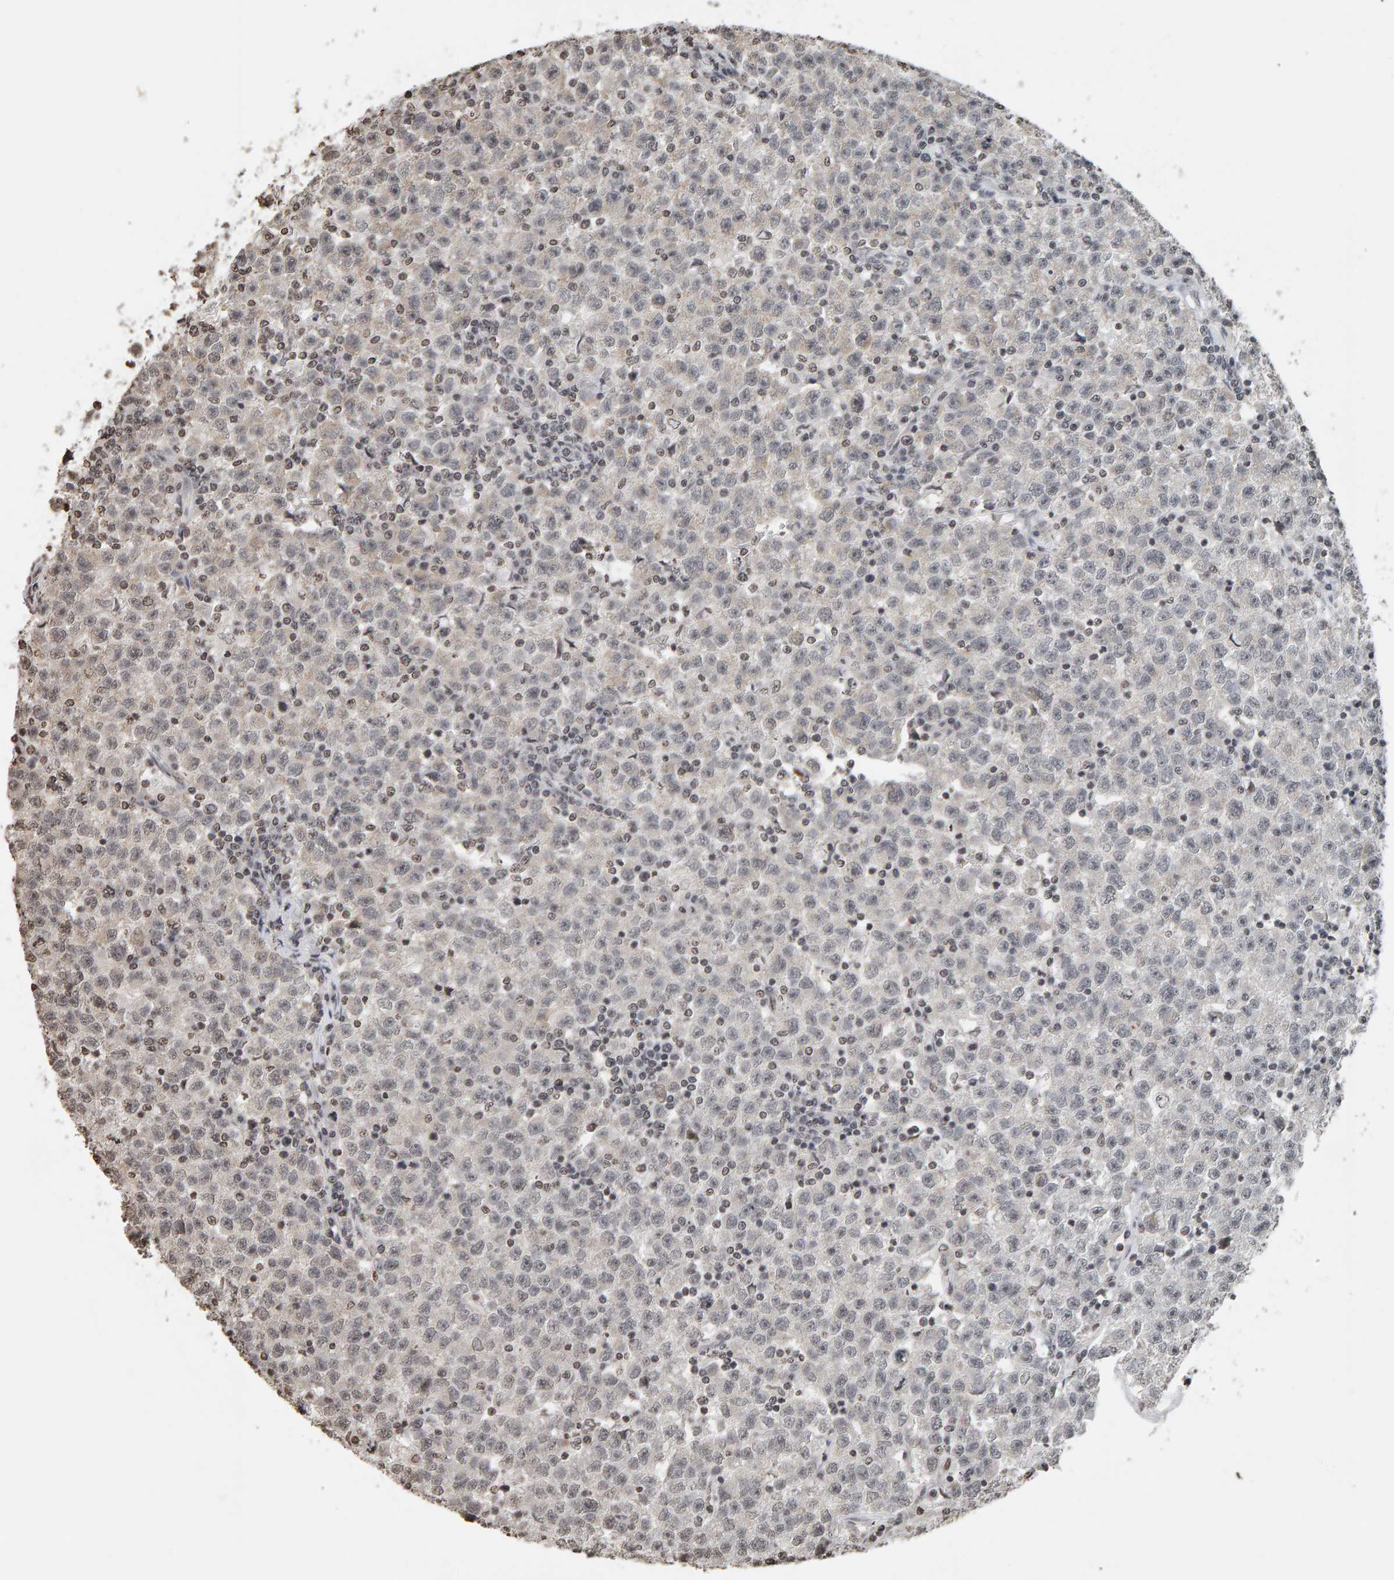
{"staining": {"intensity": "weak", "quantity": "<25%", "location": "nuclear"}, "tissue": "testis cancer", "cell_type": "Tumor cells", "image_type": "cancer", "snomed": [{"axis": "morphology", "description": "Seminoma, NOS"}, {"axis": "topography", "description": "Testis"}], "caption": "This is an IHC photomicrograph of testis seminoma. There is no staining in tumor cells.", "gene": "AFF4", "patient": {"sex": "male", "age": 22}}